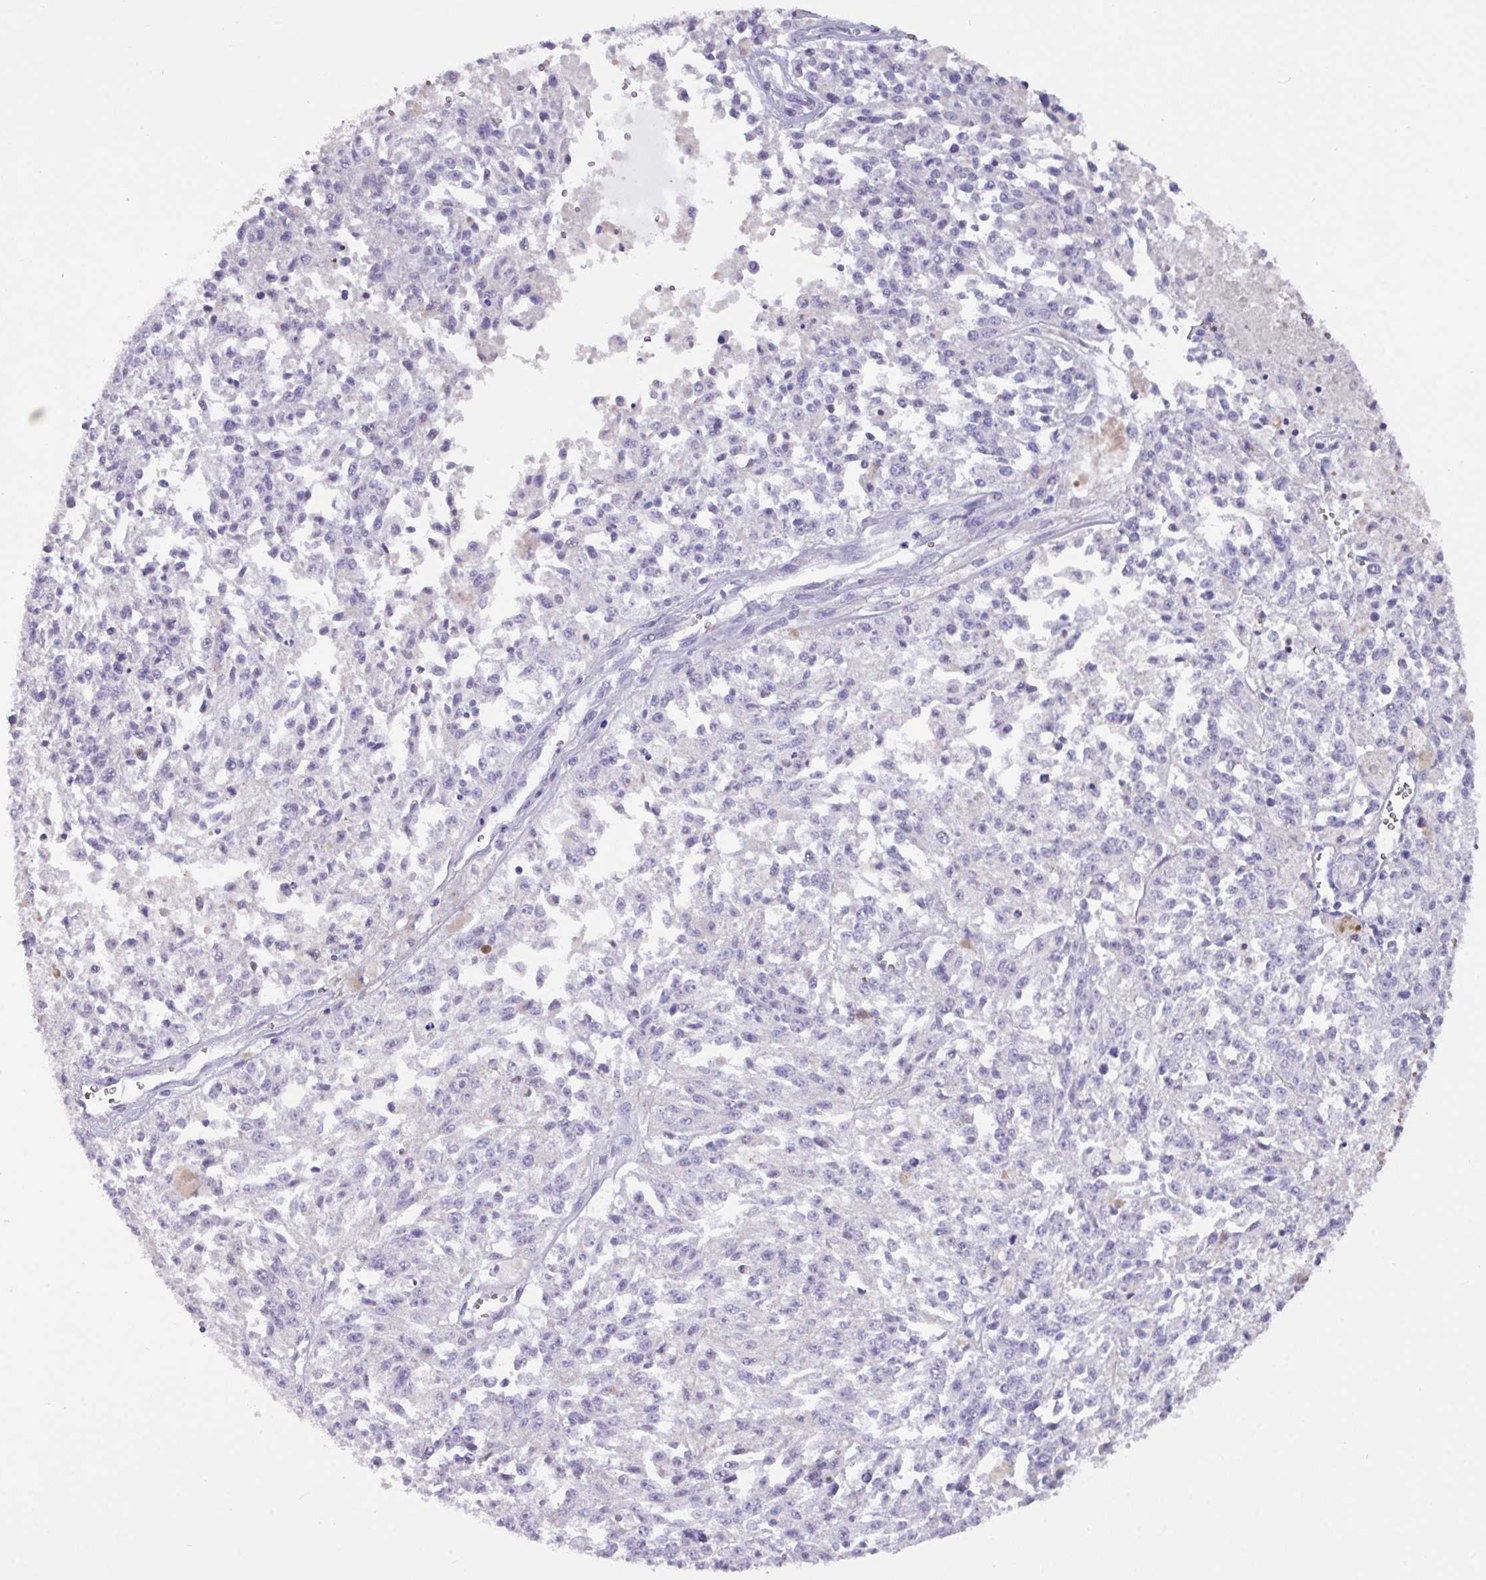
{"staining": {"intensity": "negative", "quantity": "none", "location": "none"}, "tissue": "melanoma", "cell_type": "Tumor cells", "image_type": "cancer", "snomed": [{"axis": "morphology", "description": "Malignant melanoma, NOS"}, {"axis": "topography", "description": "Skin"}], "caption": "Human malignant melanoma stained for a protein using IHC displays no staining in tumor cells.", "gene": "EPCAM", "patient": {"sex": "female", "age": 64}}